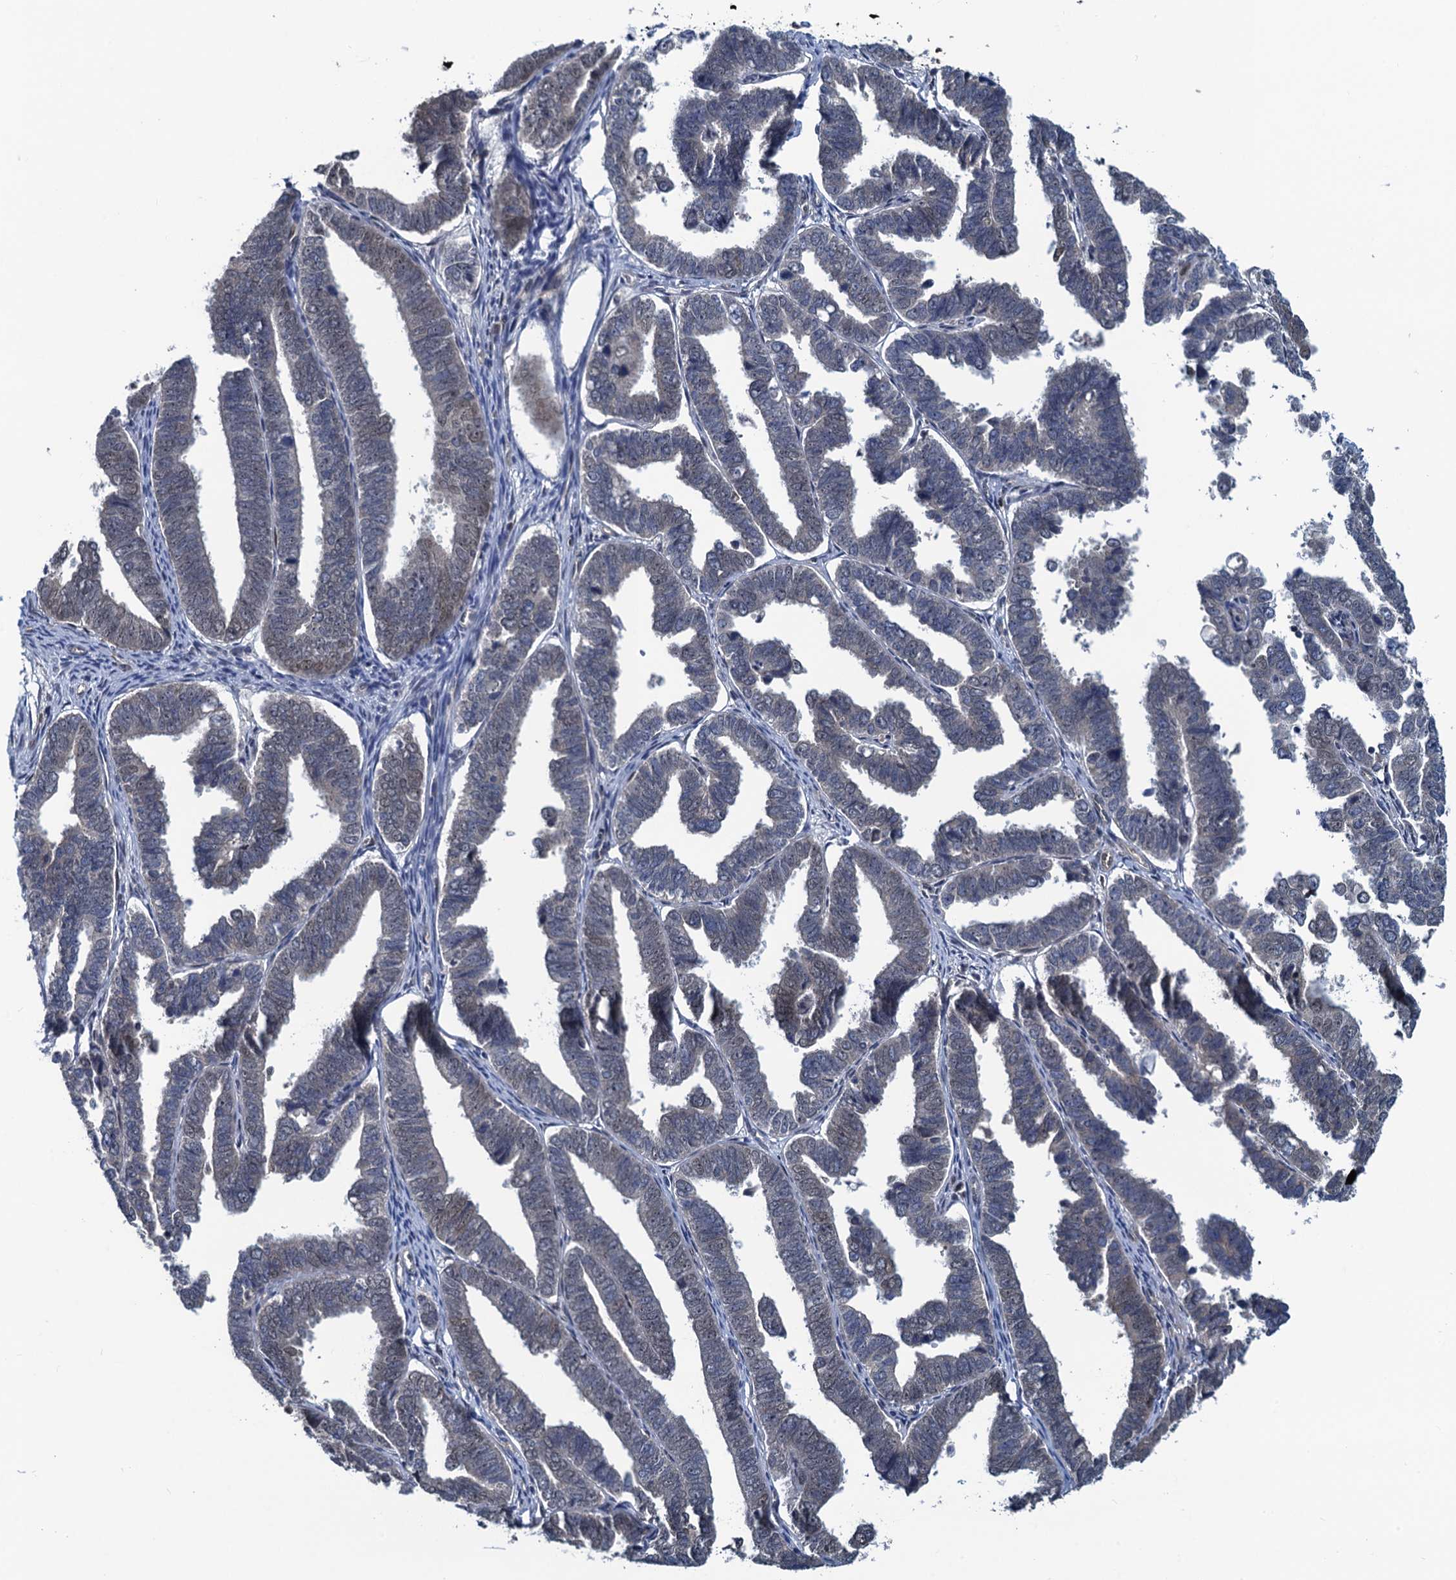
{"staining": {"intensity": "negative", "quantity": "none", "location": "none"}, "tissue": "endometrial cancer", "cell_type": "Tumor cells", "image_type": "cancer", "snomed": [{"axis": "morphology", "description": "Adenocarcinoma, NOS"}, {"axis": "topography", "description": "Endometrium"}], "caption": "Histopathology image shows no protein positivity in tumor cells of endometrial cancer (adenocarcinoma) tissue.", "gene": "RNF125", "patient": {"sex": "female", "age": 75}}